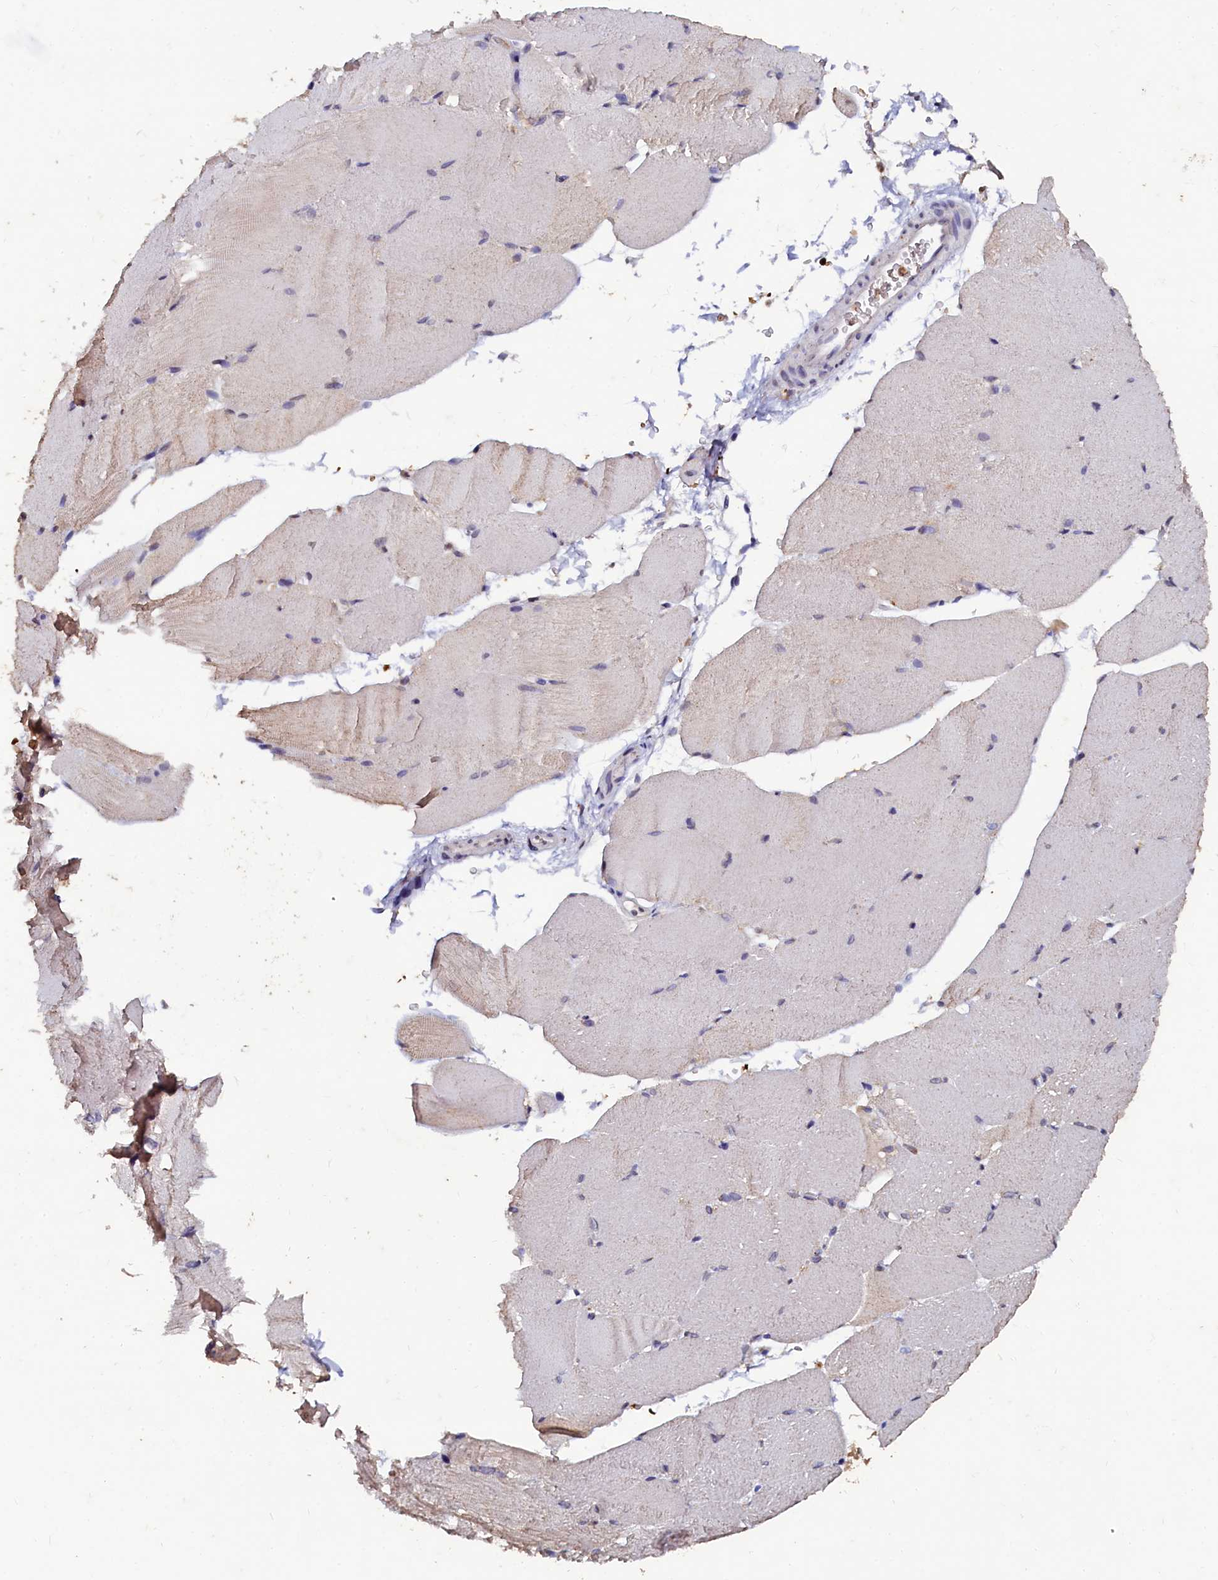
{"staining": {"intensity": "moderate", "quantity": "<25%", "location": "nuclear"}, "tissue": "skeletal muscle", "cell_type": "Myocytes", "image_type": "normal", "snomed": [{"axis": "morphology", "description": "Normal tissue, NOS"}, {"axis": "topography", "description": "Skeletal muscle"}, {"axis": "topography", "description": "Parathyroid gland"}], "caption": "This is a photomicrograph of IHC staining of normal skeletal muscle, which shows moderate staining in the nuclear of myocytes.", "gene": "CSTPP1", "patient": {"sex": "female", "age": 37}}